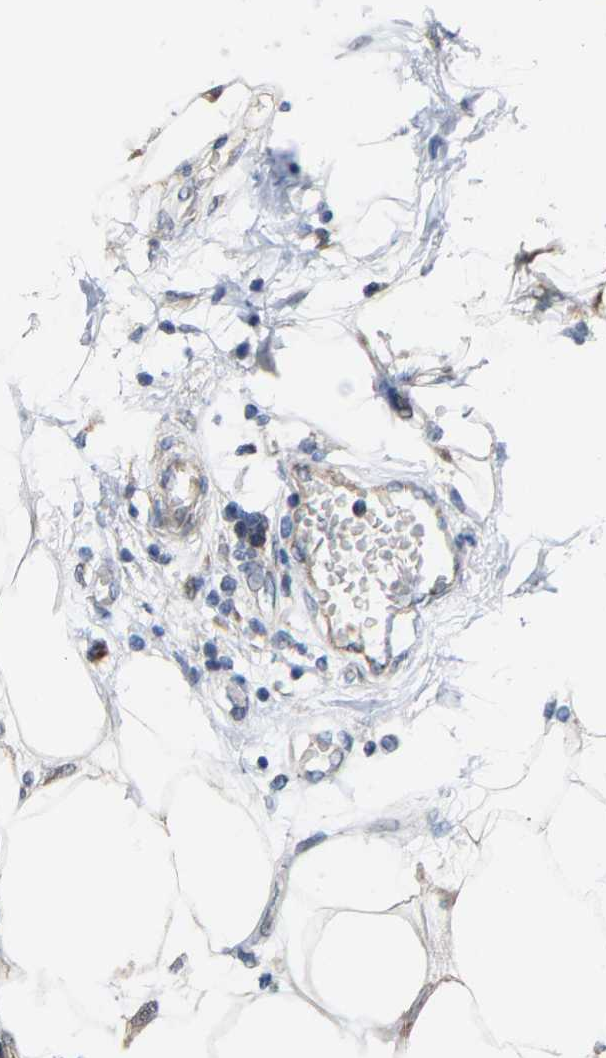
{"staining": {"intensity": "weak", "quantity": ">75%", "location": "cytoplasmic/membranous"}, "tissue": "adipose tissue", "cell_type": "Adipocytes", "image_type": "normal", "snomed": [{"axis": "morphology", "description": "Normal tissue, NOS"}, {"axis": "morphology", "description": "Adenocarcinoma, NOS"}, {"axis": "topography", "description": "Duodenum"}, {"axis": "topography", "description": "Peripheral nerve tissue"}], "caption": "A histopathology image of human adipose tissue stained for a protein exhibits weak cytoplasmic/membranous brown staining in adipocytes. Using DAB (3,3'-diaminobenzidine) (brown) and hematoxylin (blue) stains, captured at high magnification using brightfield microscopy.", "gene": "TDRKH", "patient": {"sex": "female", "age": 60}}